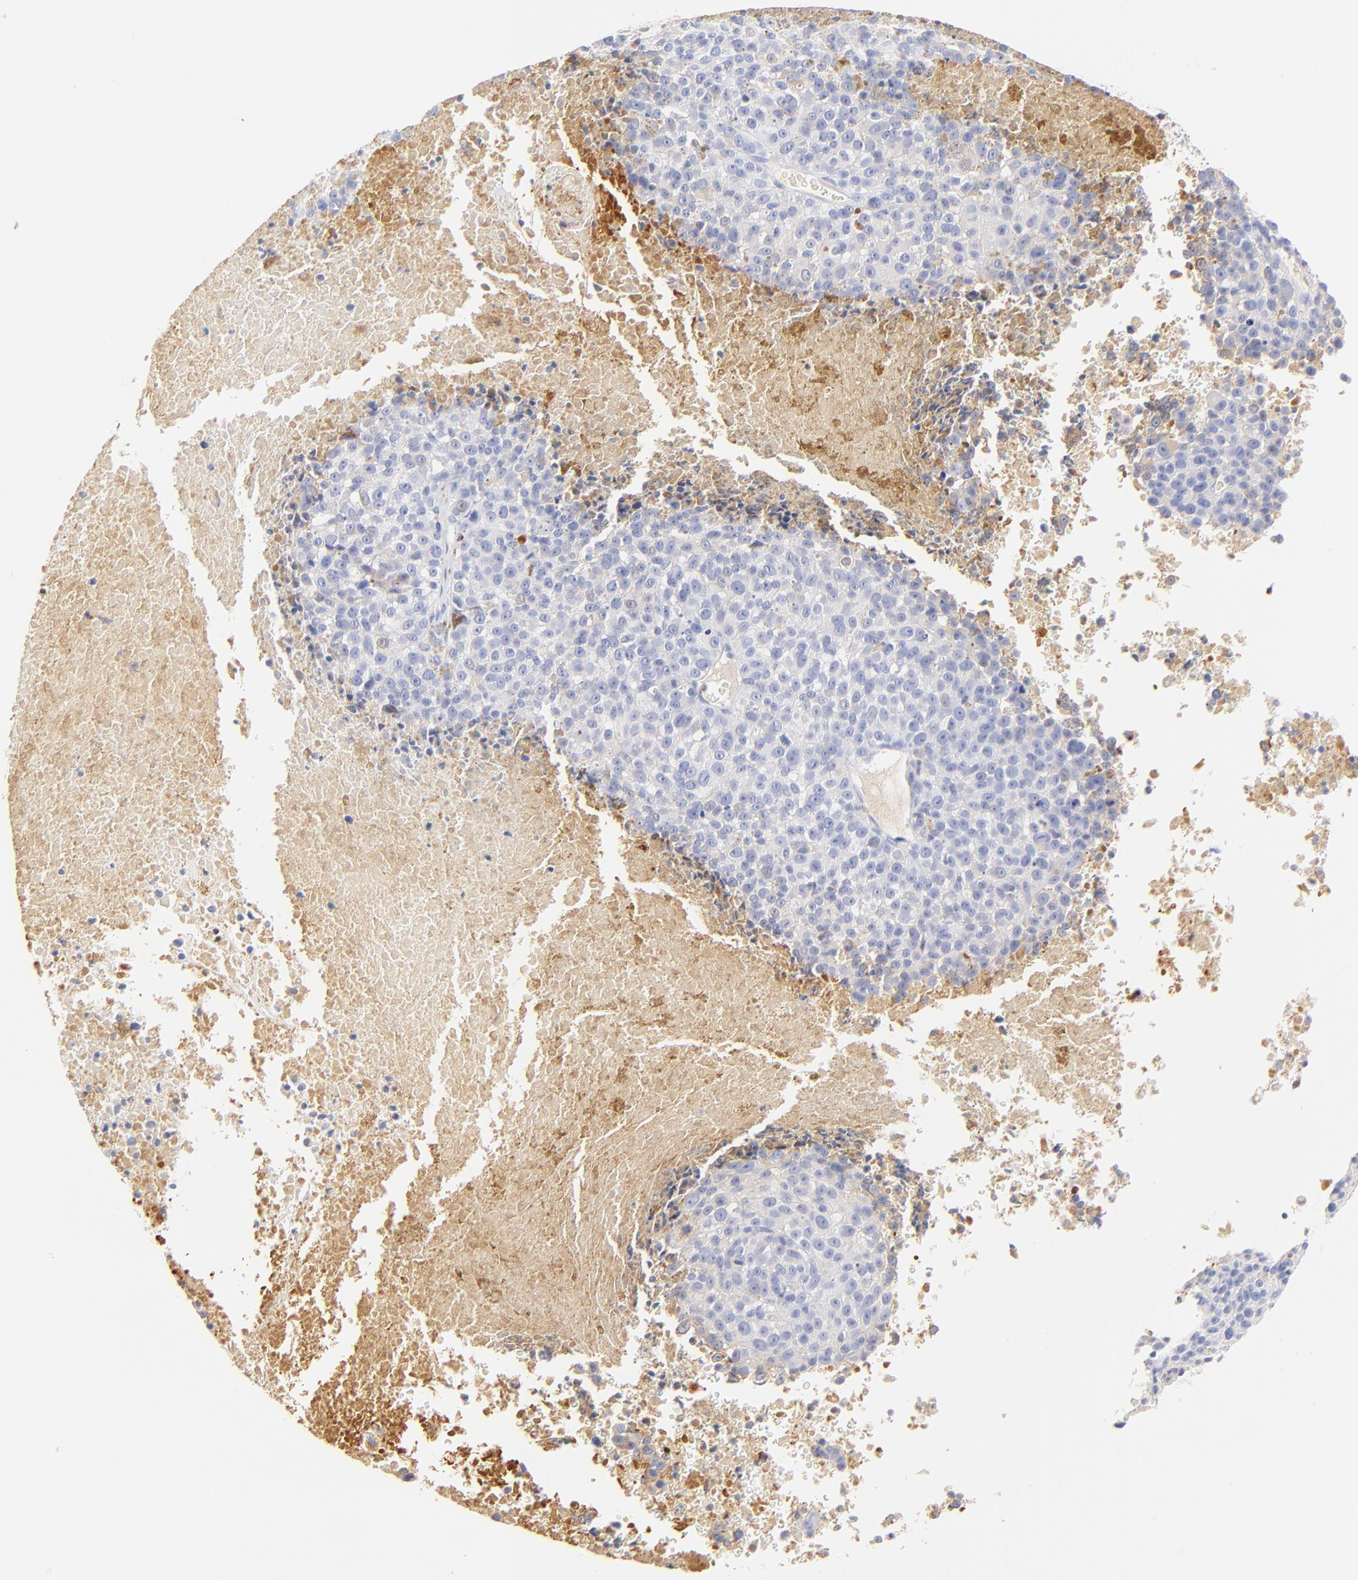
{"staining": {"intensity": "negative", "quantity": "none", "location": "none"}, "tissue": "melanoma", "cell_type": "Tumor cells", "image_type": "cancer", "snomed": [{"axis": "morphology", "description": "Malignant melanoma, Metastatic site"}, {"axis": "topography", "description": "Cerebral cortex"}], "caption": "Tumor cells are negative for brown protein staining in malignant melanoma (metastatic site).", "gene": "MDGA2", "patient": {"sex": "female", "age": 52}}